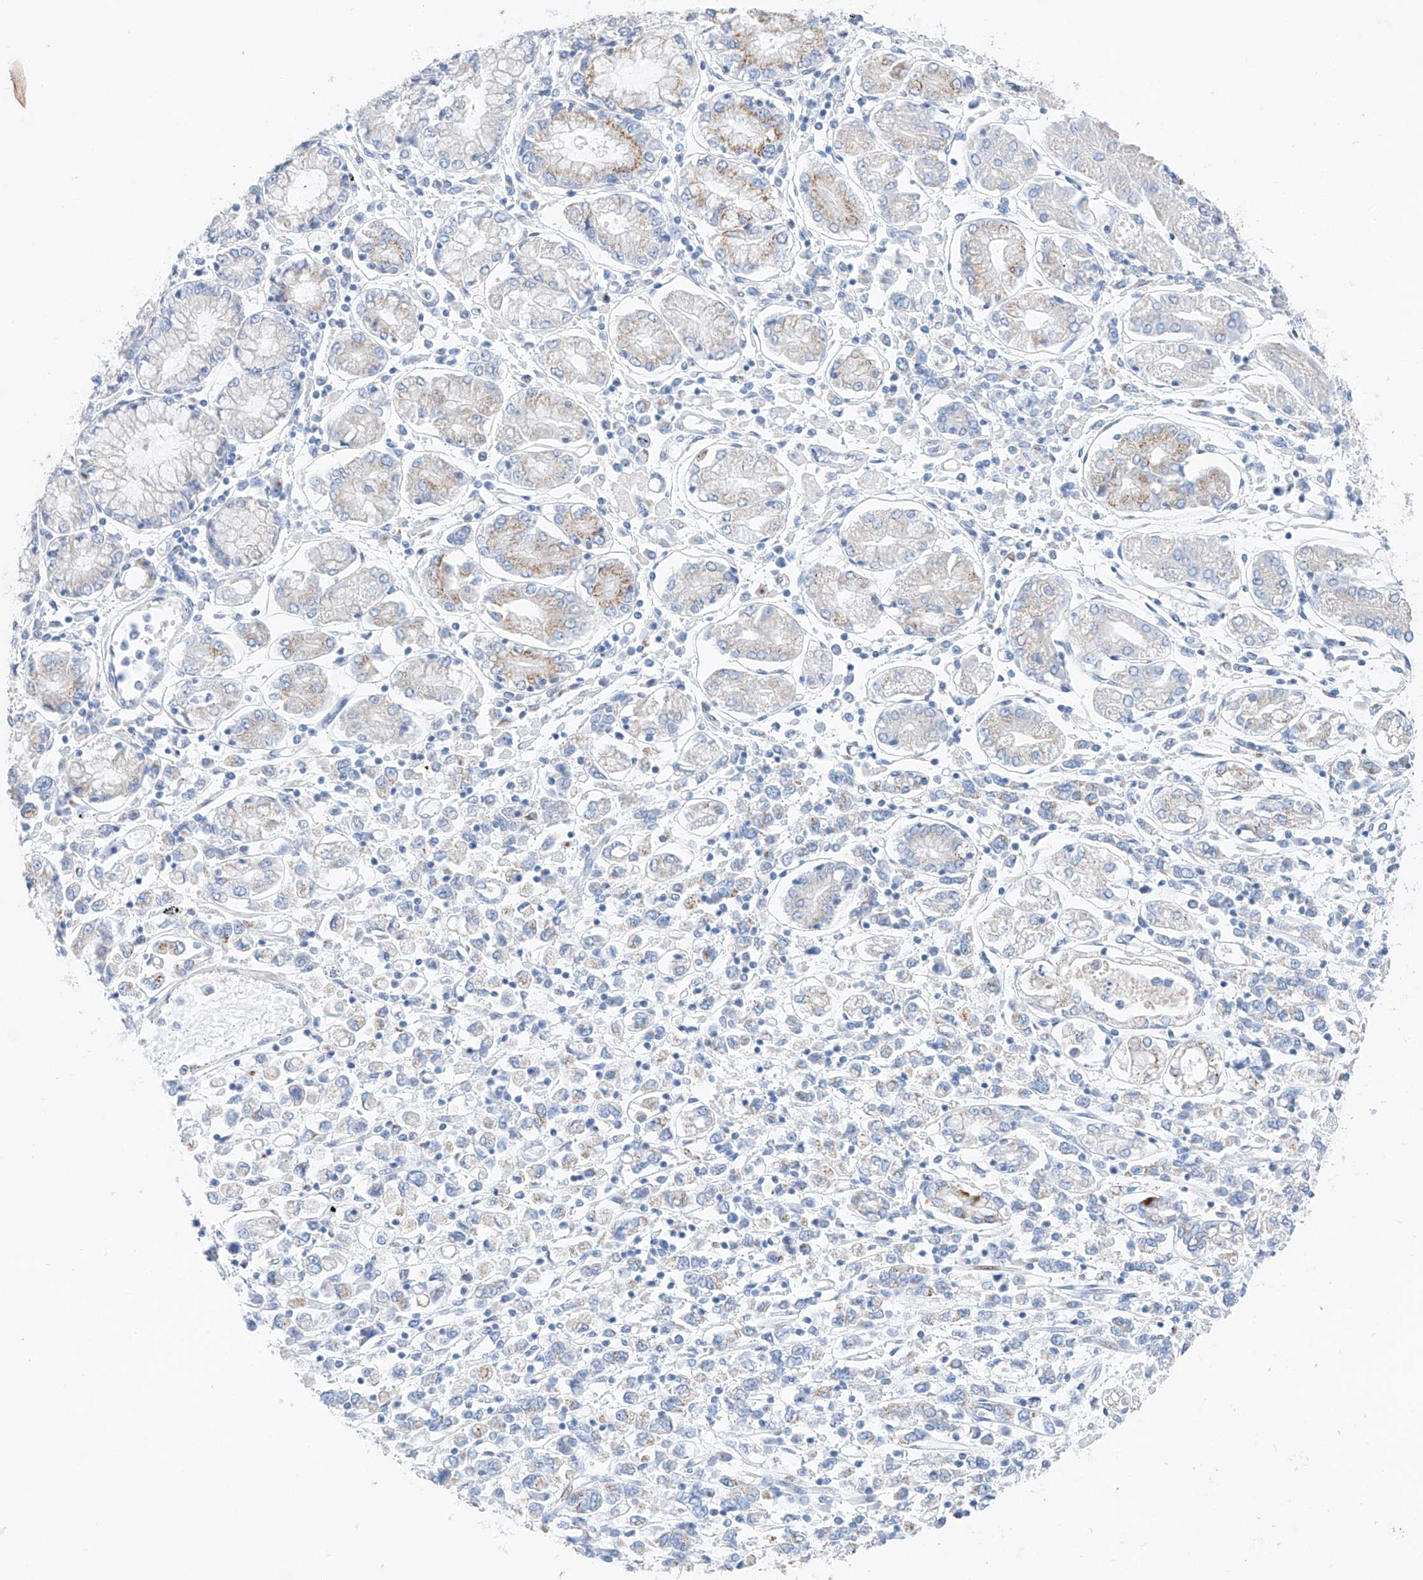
{"staining": {"intensity": "weak", "quantity": "<25%", "location": "cytoplasmic/membranous"}, "tissue": "stomach cancer", "cell_type": "Tumor cells", "image_type": "cancer", "snomed": [{"axis": "morphology", "description": "Adenocarcinoma, NOS"}, {"axis": "topography", "description": "Stomach"}], "caption": "Immunohistochemical staining of stomach cancer displays no significant expression in tumor cells. (Immunohistochemistry, brightfield microscopy, high magnification).", "gene": "NT5C3B", "patient": {"sex": "female", "age": 76}}